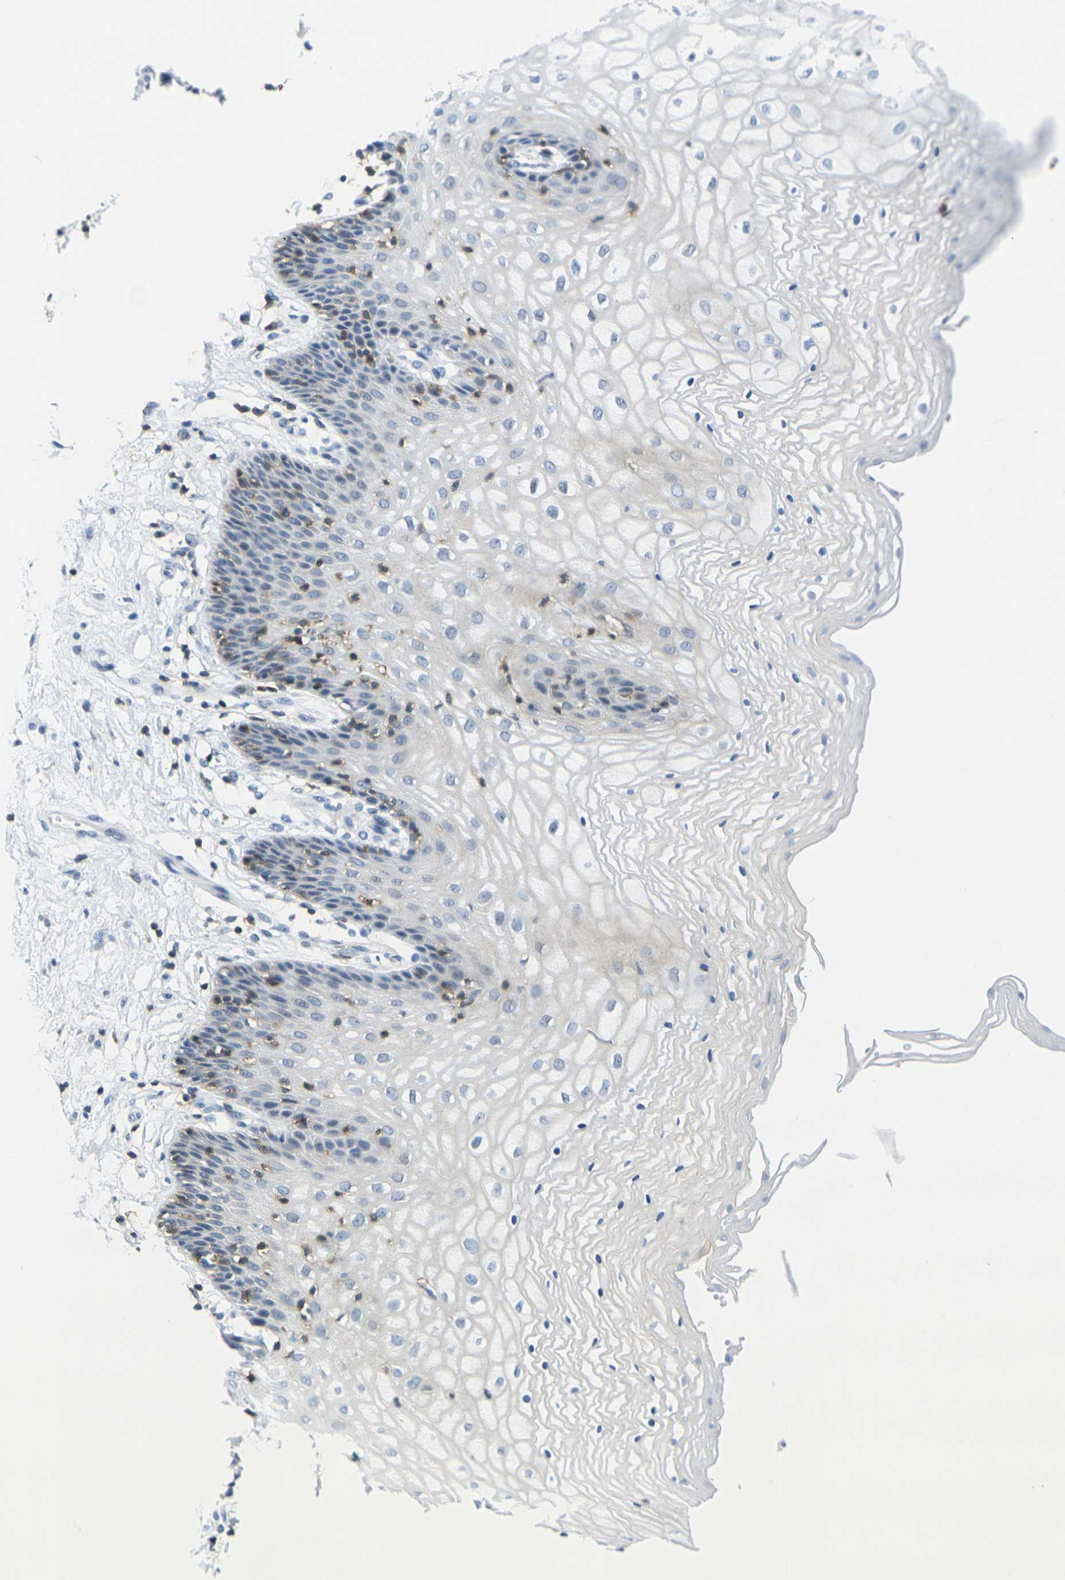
{"staining": {"intensity": "negative", "quantity": "none", "location": "none"}, "tissue": "vagina", "cell_type": "Squamous epithelial cells", "image_type": "normal", "snomed": [{"axis": "morphology", "description": "Normal tissue, NOS"}, {"axis": "topography", "description": "Vagina"}], "caption": "High magnification brightfield microscopy of benign vagina stained with DAB (brown) and counterstained with hematoxylin (blue): squamous epithelial cells show no significant positivity. (Stains: DAB immunohistochemistry (IHC) with hematoxylin counter stain, Microscopy: brightfield microscopy at high magnification).", "gene": "CD3D", "patient": {"sex": "female", "age": 34}}